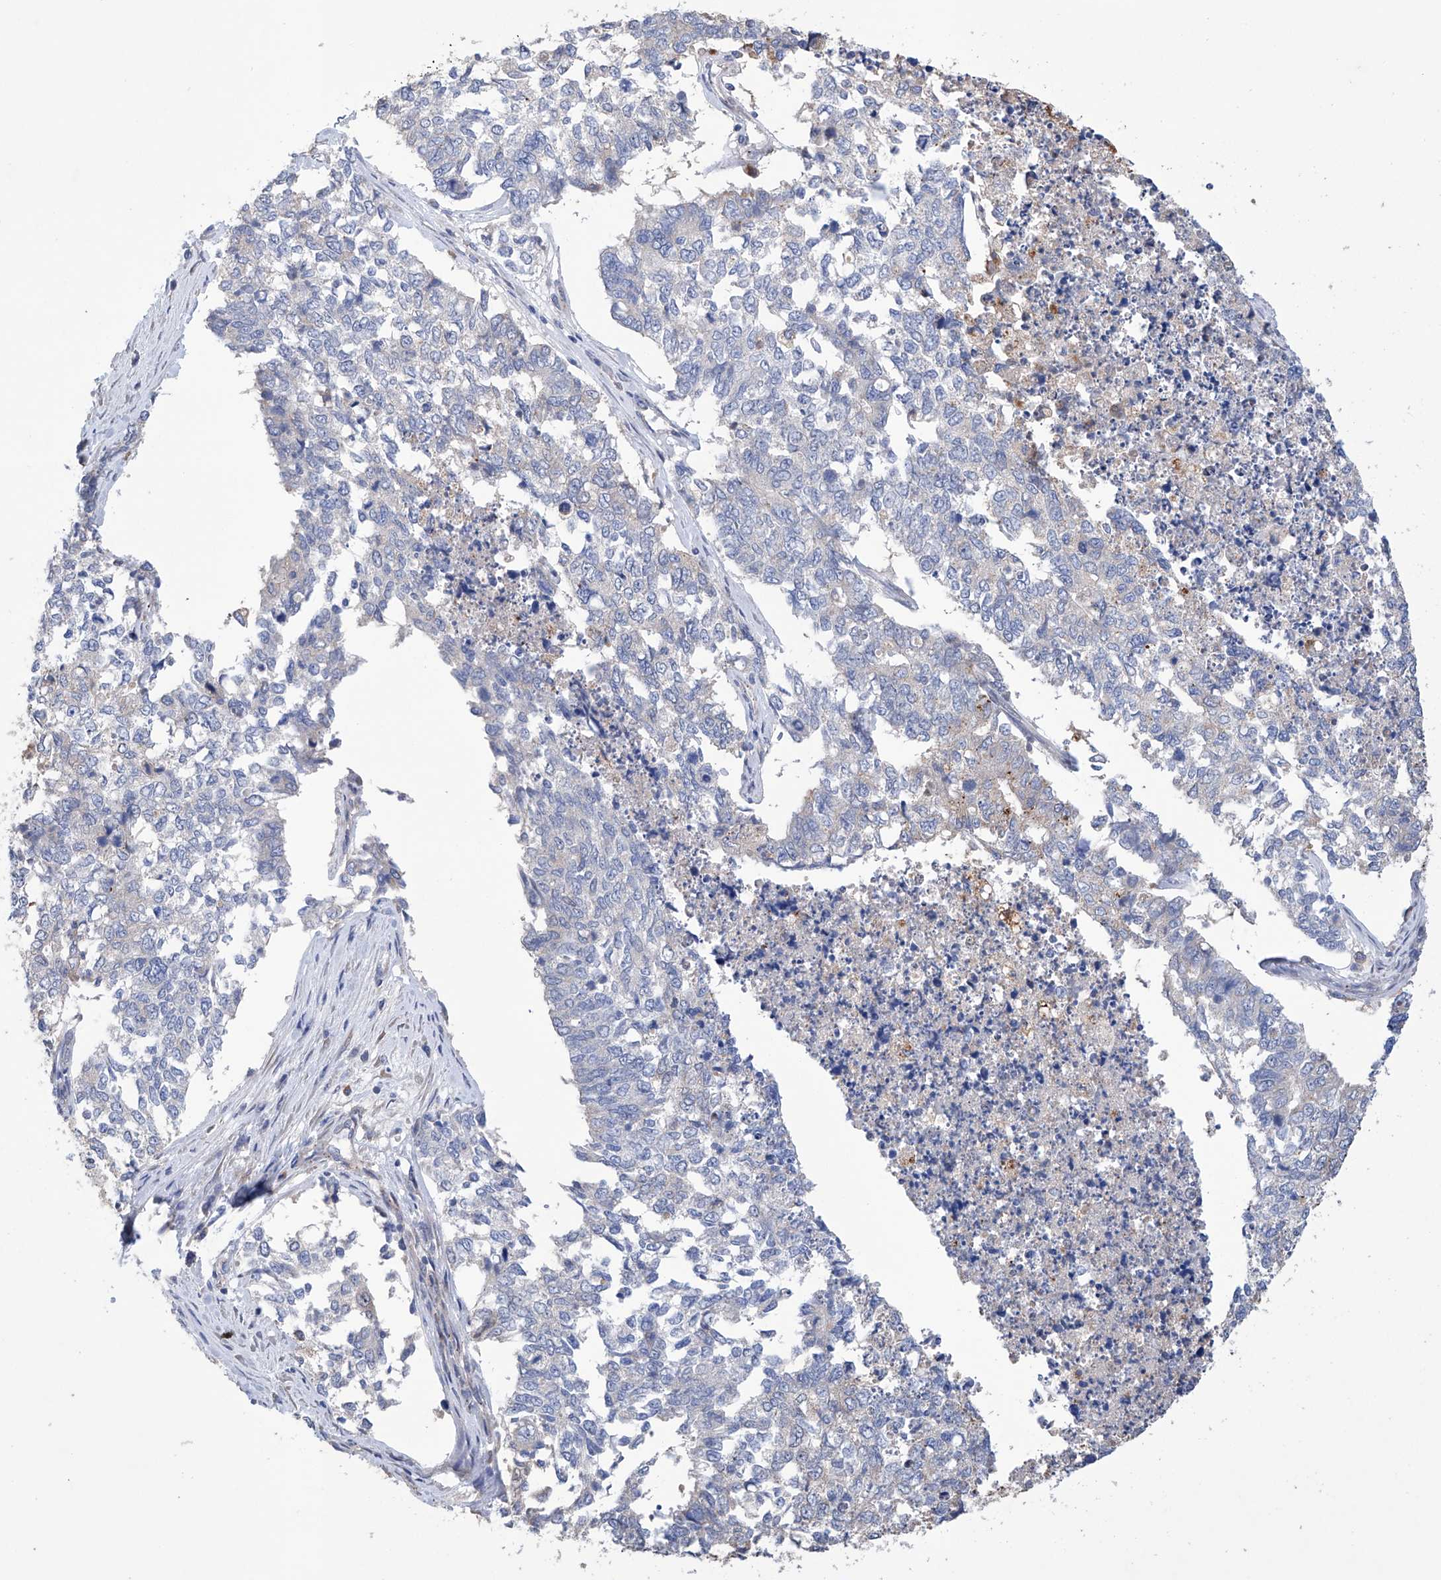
{"staining": {"intensity": "negative", "quantity": "none", "location": "none"}, "tissue": "cervical cancer", "cell_type": "Tumor cells", "image_type": "cancer", "snomed": [{"axis": "morphology", "description": "Squamous cell carcinoma, NOS"}, {"axis": "topography", "description": "Cervix"}], "caption": "The photomicrograph reveals no significant positivity in tumor cells of squamous cell carcinoma (cervical). (DAB immunohistochemistry, high magnification).", "gene": "AFG1L", "patient": {"sex": "female", "age": 63}}